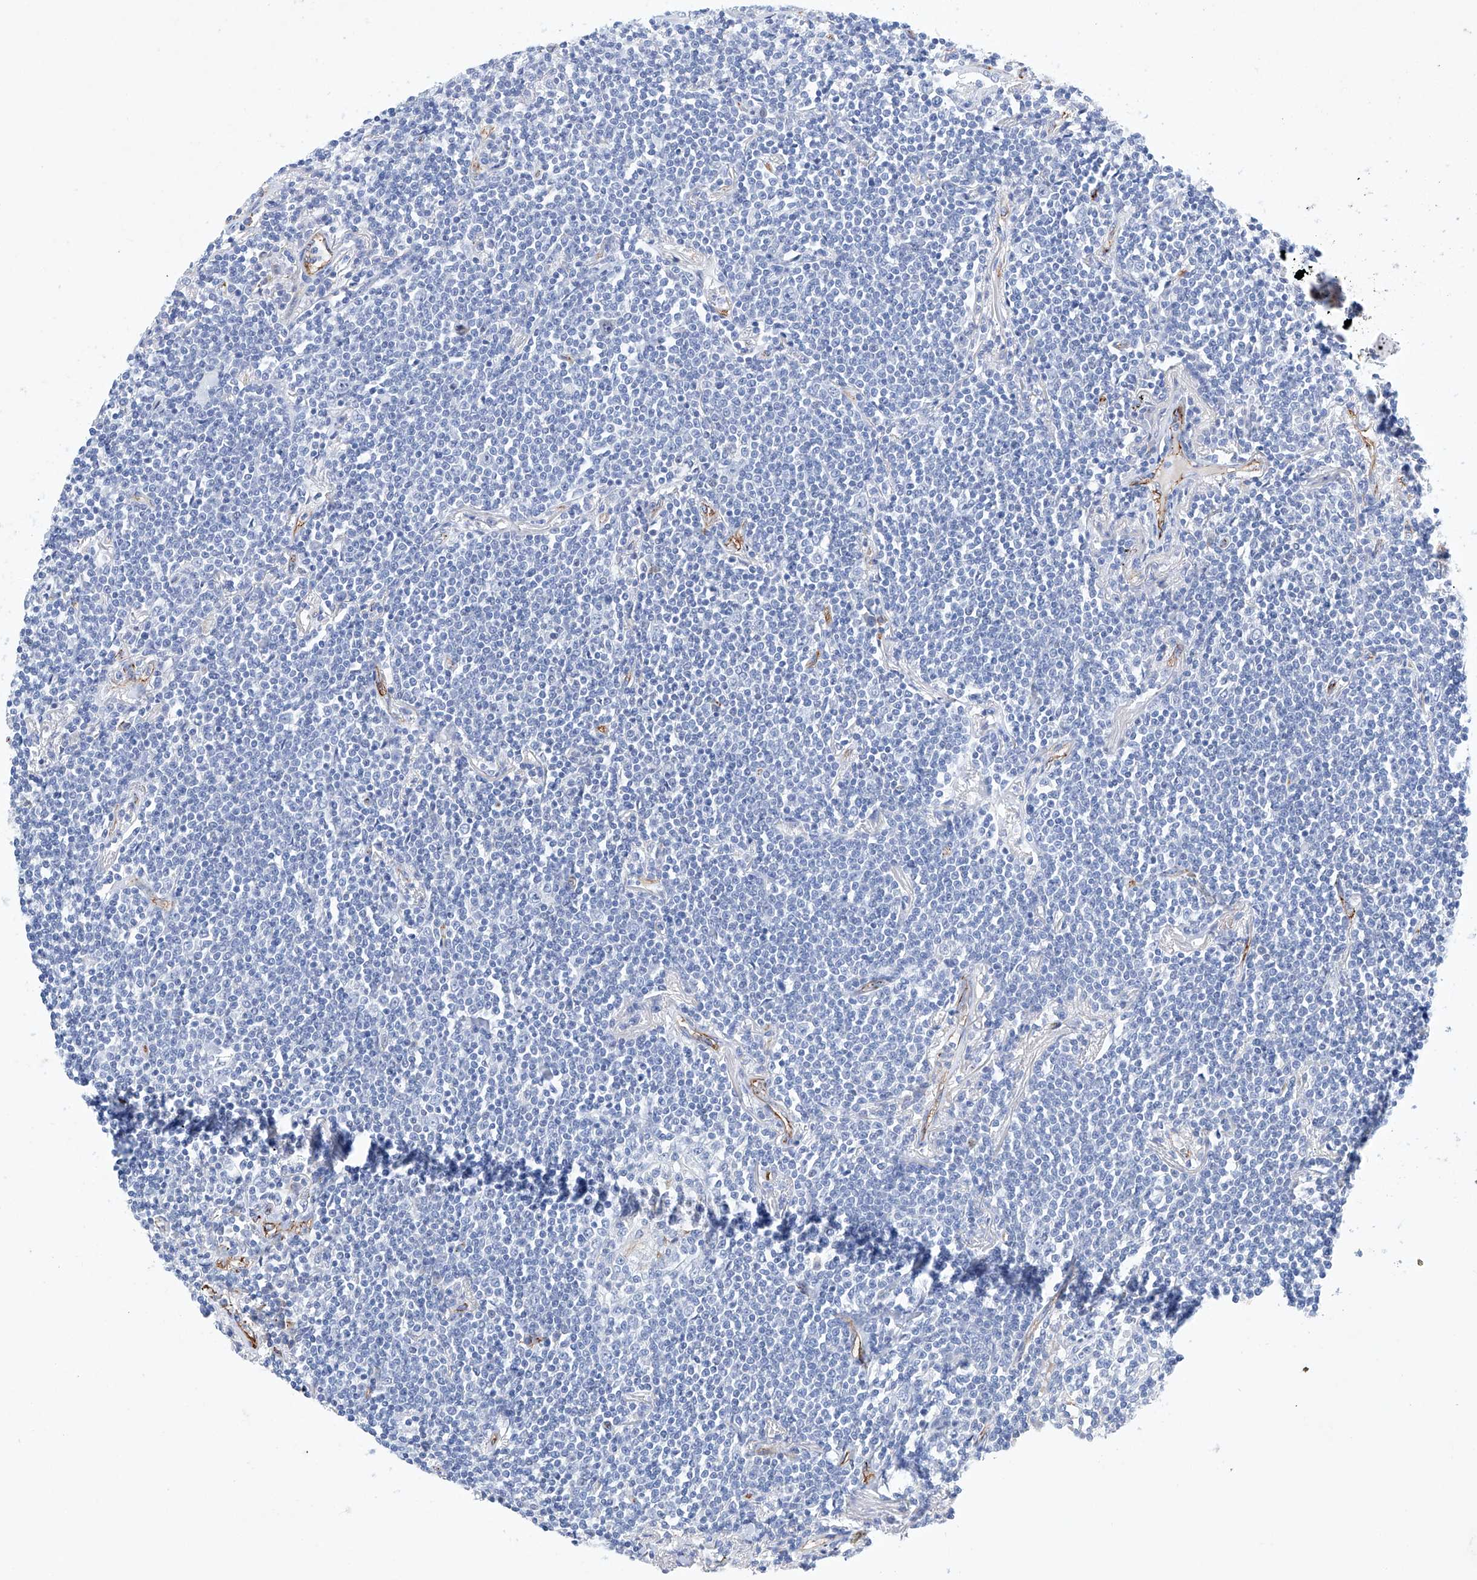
{"staining": {"intensity": "negative", "quantity": "none", "location": "none"}, "tissue": "lymphoma", "cell_type": "Tumor cells", "image_type": "cancer", "snomed": [{"axis": "morphology", "description": "Malignant lymphoma, non-Hodgkin's type, Low grade"}, {"axis": "topography", "description": "Lung"}], "caption": "The histopathology image displays no staining of tumor cells in lymphoma.", "gene": "ETV7", "patient": {"sex": "female", "age": 71}}